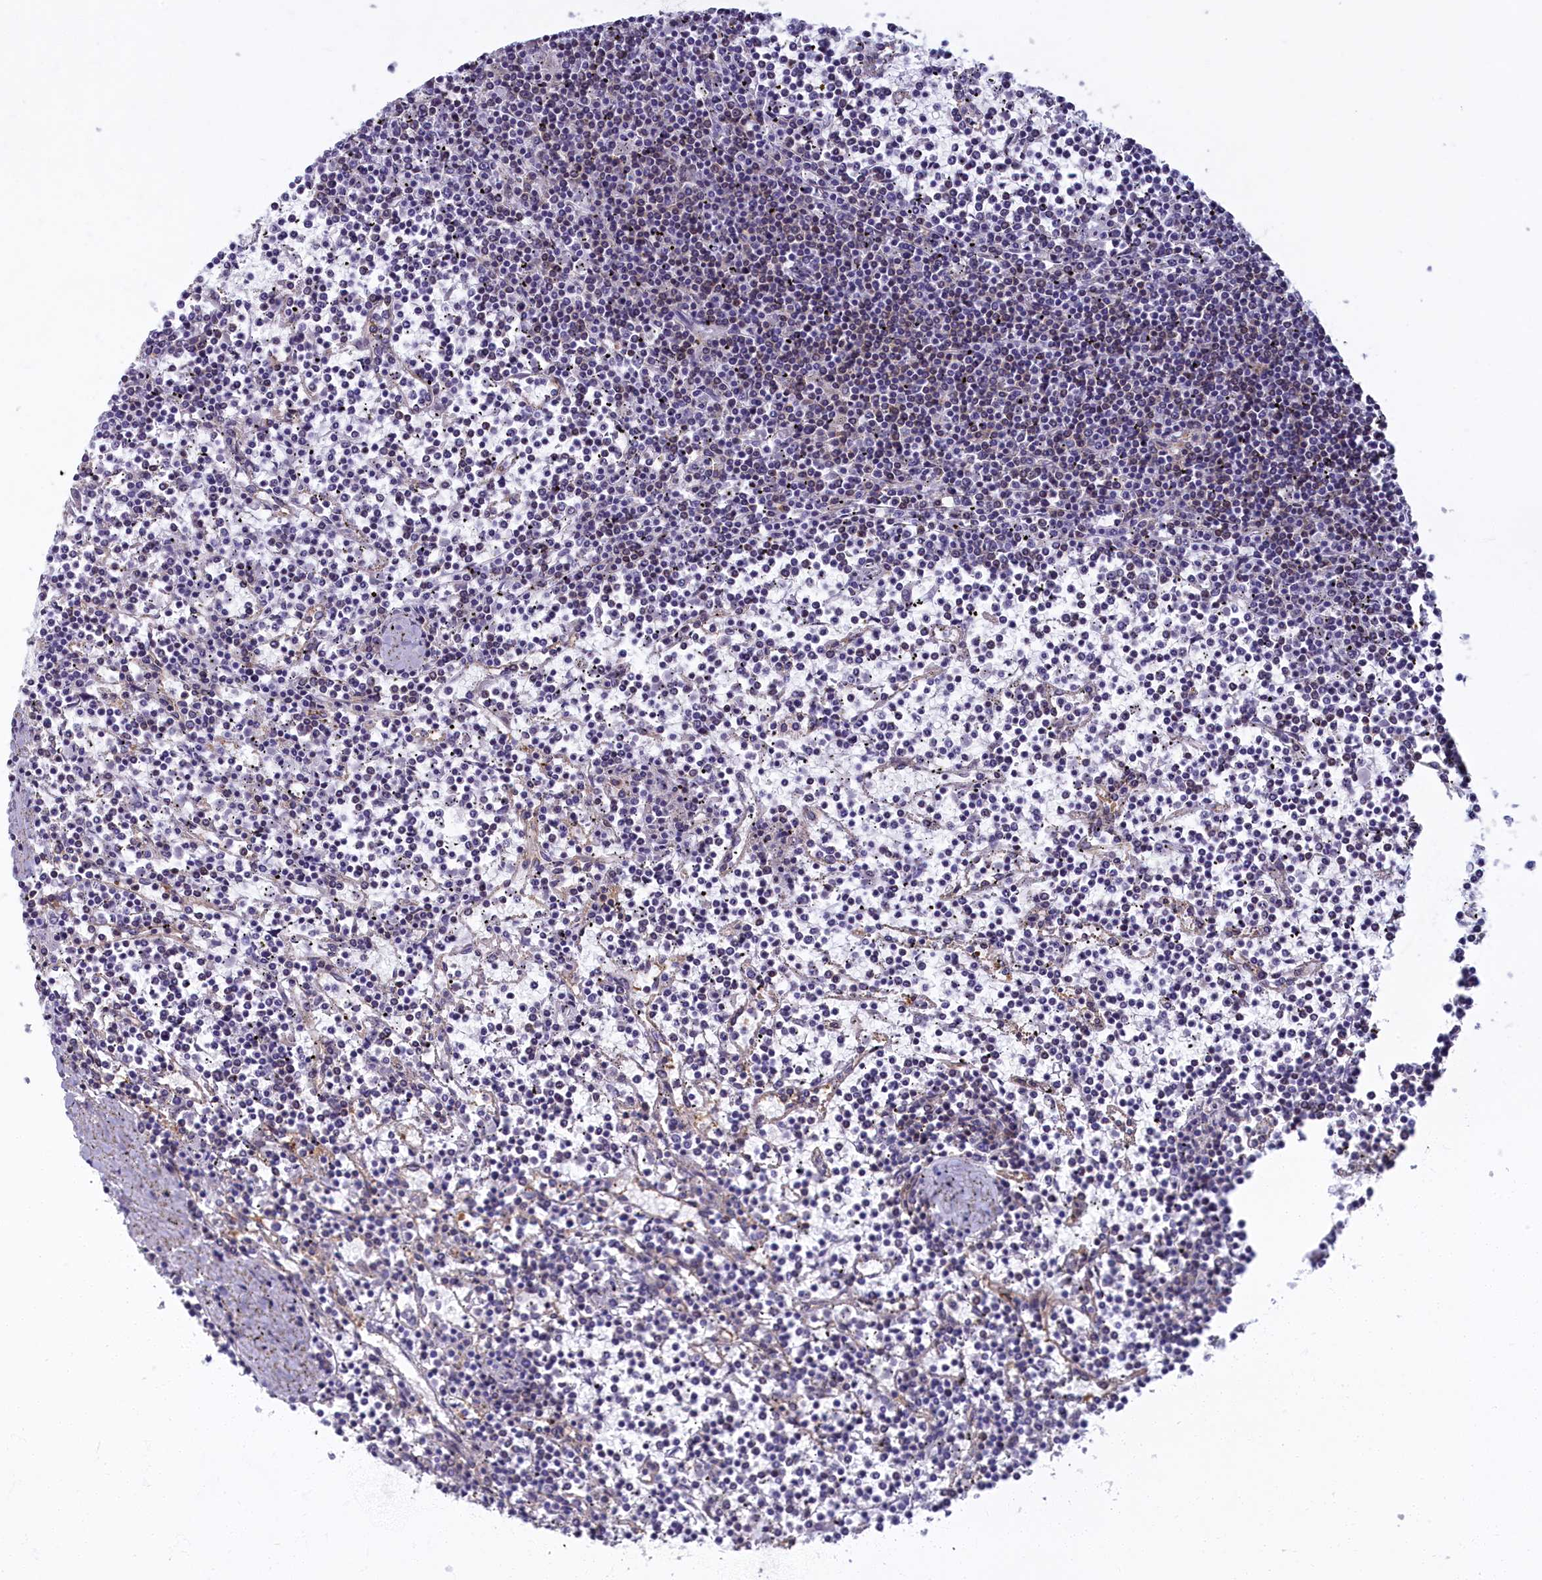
{"staining": {"intensity": "negative", "quantity": "none", "location": "none"}, "tissue": "lymphoma", "cell_type": "Tumor cells", "image_type": "cancer", "snomed": [{"axis": "morphology", "description": "Malignant lymphoma, non-Hodgkin's type, Low grade"}, {"axis": "topography", "description": "Spleen"}], "caption": "Image shows no significant protein expression in tumor cells of lymphoma.", "gene": "NOL10", "patient": {"sex": "female", "age": 19}}